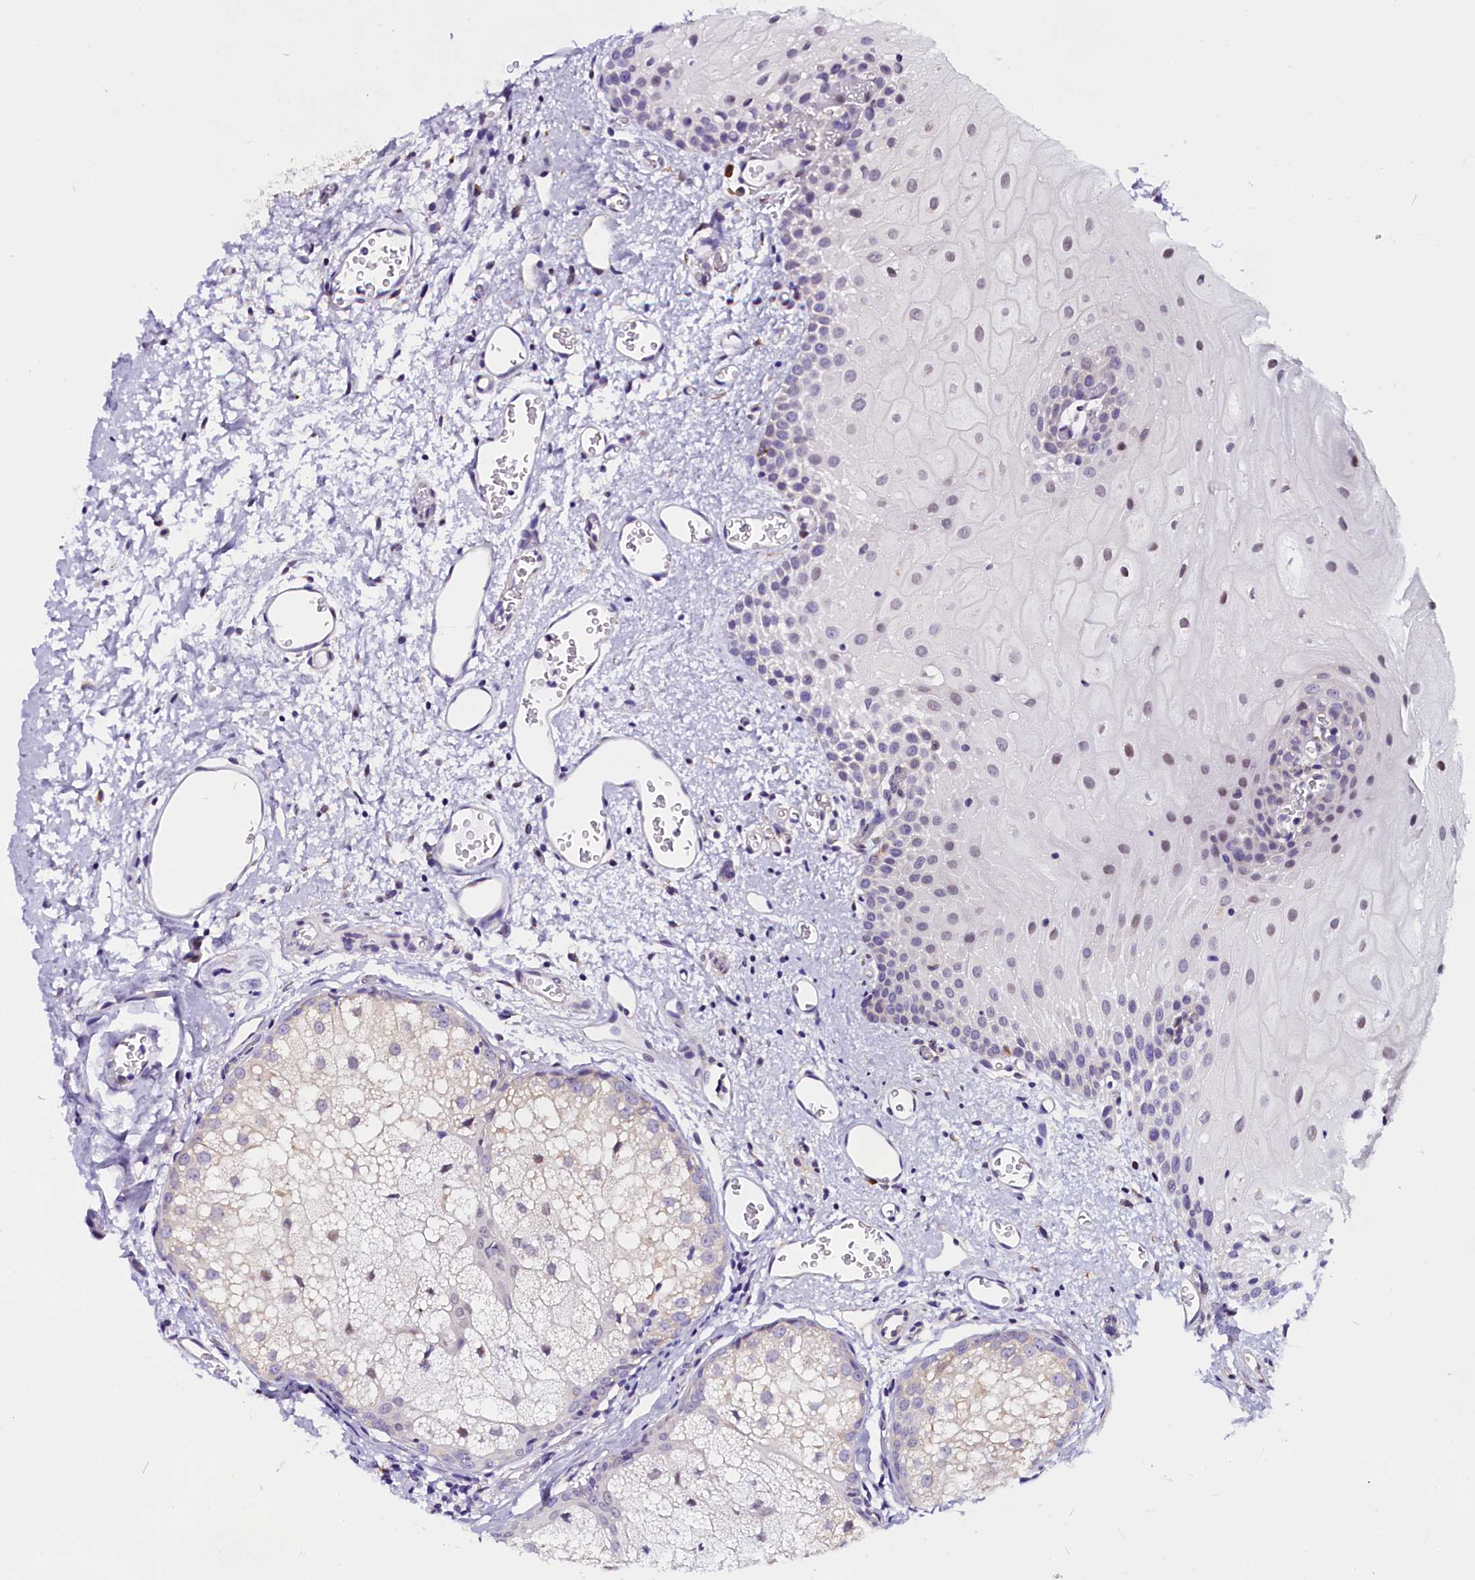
{"staining": {"intensity": "negative", "quantity": "none", "location": "none"}, "tissue": "oral mucosa", "cell_type": "Squamous epithelial cells", "image_type": "normal", "snomed": [{"axis": "morphology", "description": "Normal tissue, NOS"}, {"axis": "morphology", "description": "Squamous cell carcinoma, NOS"}, {"axis": "topography", "description": "Oral tissue"}, {"axis": "topography", "description": "Head-Neck"}], "caption": "An immunohistochemistry (IHC) image of benign oral mucosa is shown. There is no staining in squamous epithelial cells of oral mucosa.", "gene": "UACA", "patient": {"sex": "female", "age": 70}}